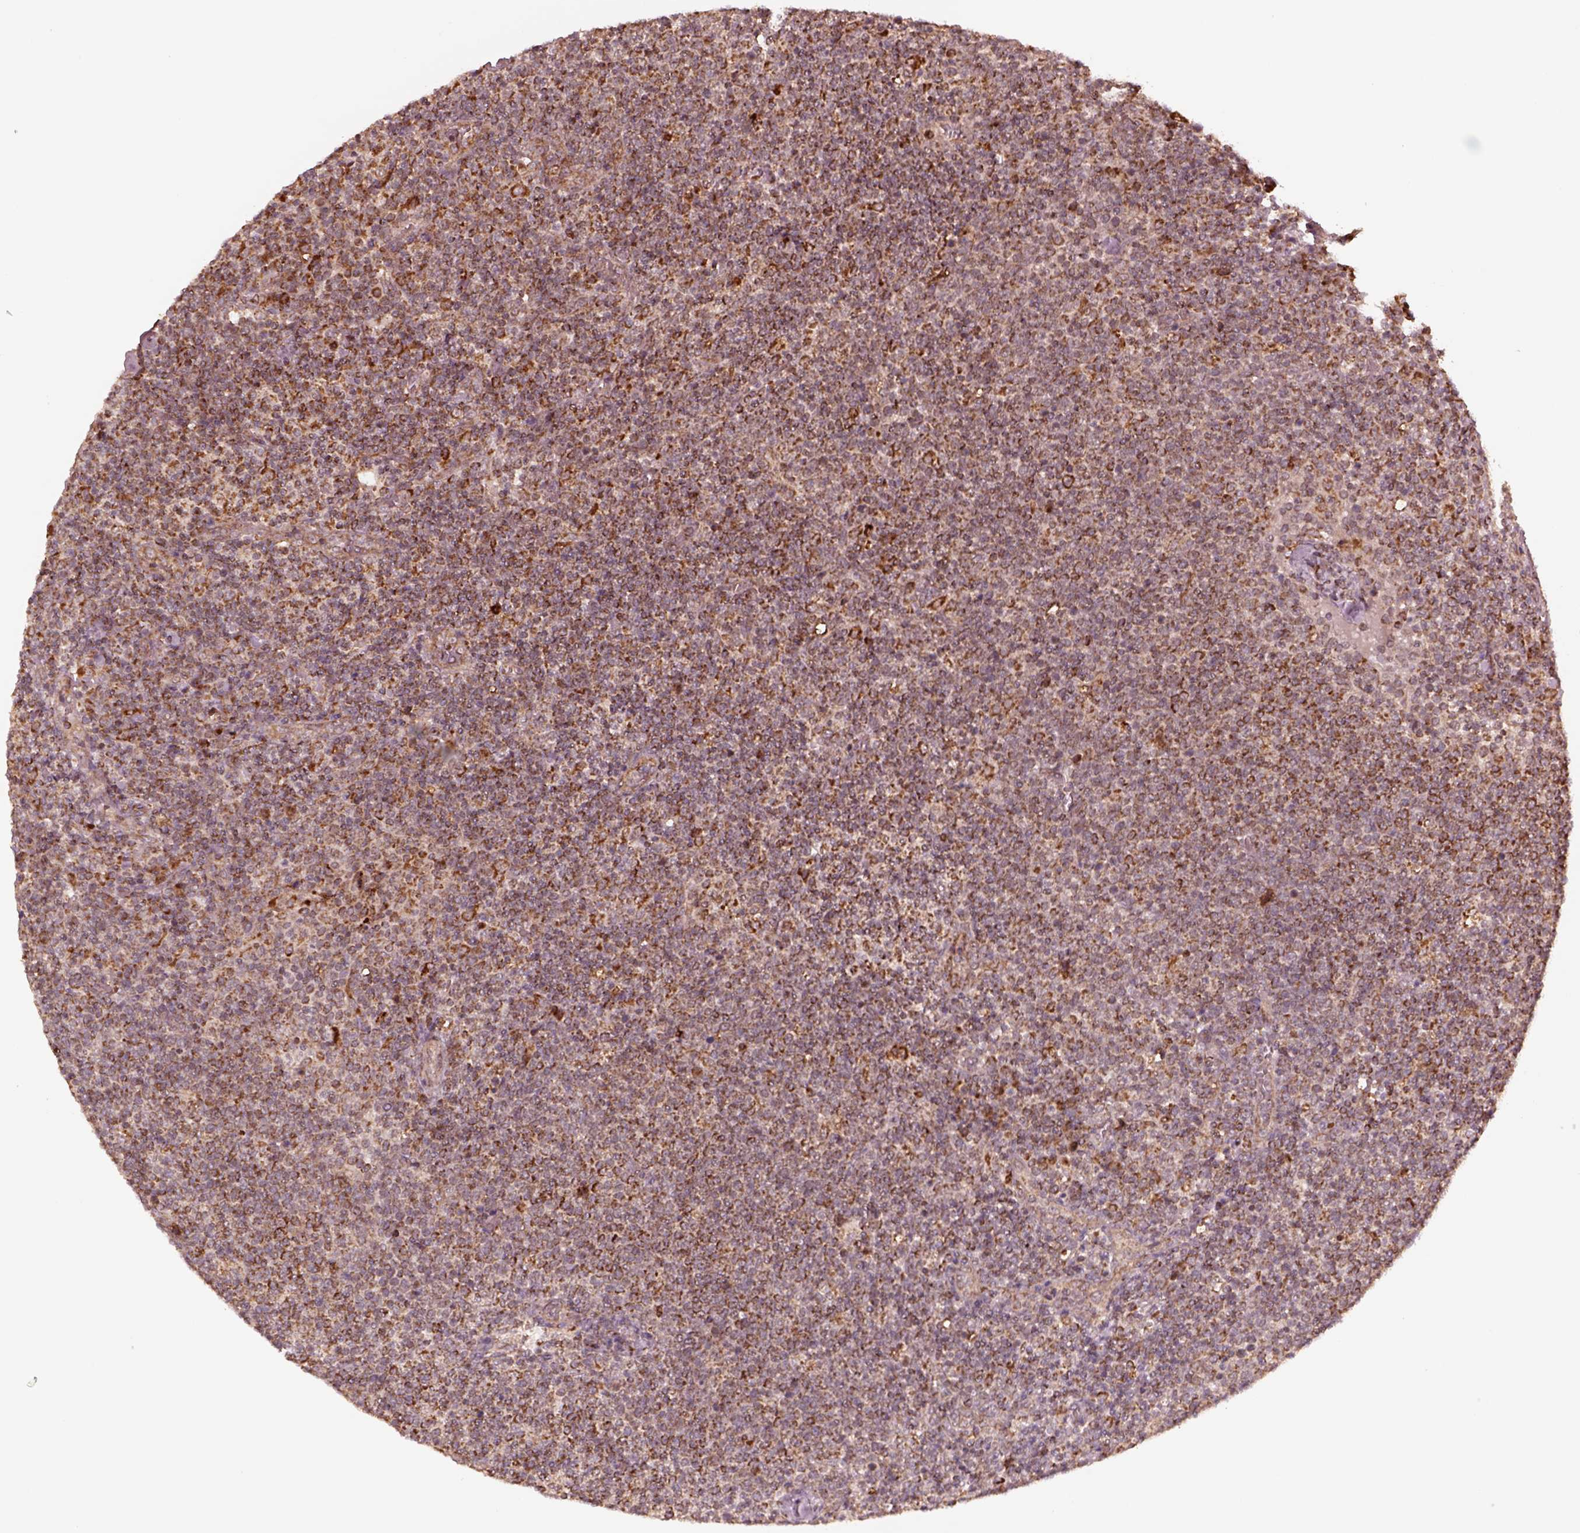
{"staining": {"intensity": "strong", "quantity": ">75%", "location": "cytoplasmic/membranous"}, "tissue": "lymphoma", "cell_type": "Tumor cells", "image_type": "cancer", "snomed": [{"axis": "morphology", "description": "Malignant lymphoma, non-Hodgkin's type, High grade"}, {"axis": "topography", "description": "Lymph node"}], "caption": "High-power microscopy captured an IHC histopathology image of lymphoma, revealing strong cytoplasmic/membranous staining in about >75% of tumor cells.", "gene": "SEL1L3", "patient": {"sex": "male", "age": 61}}